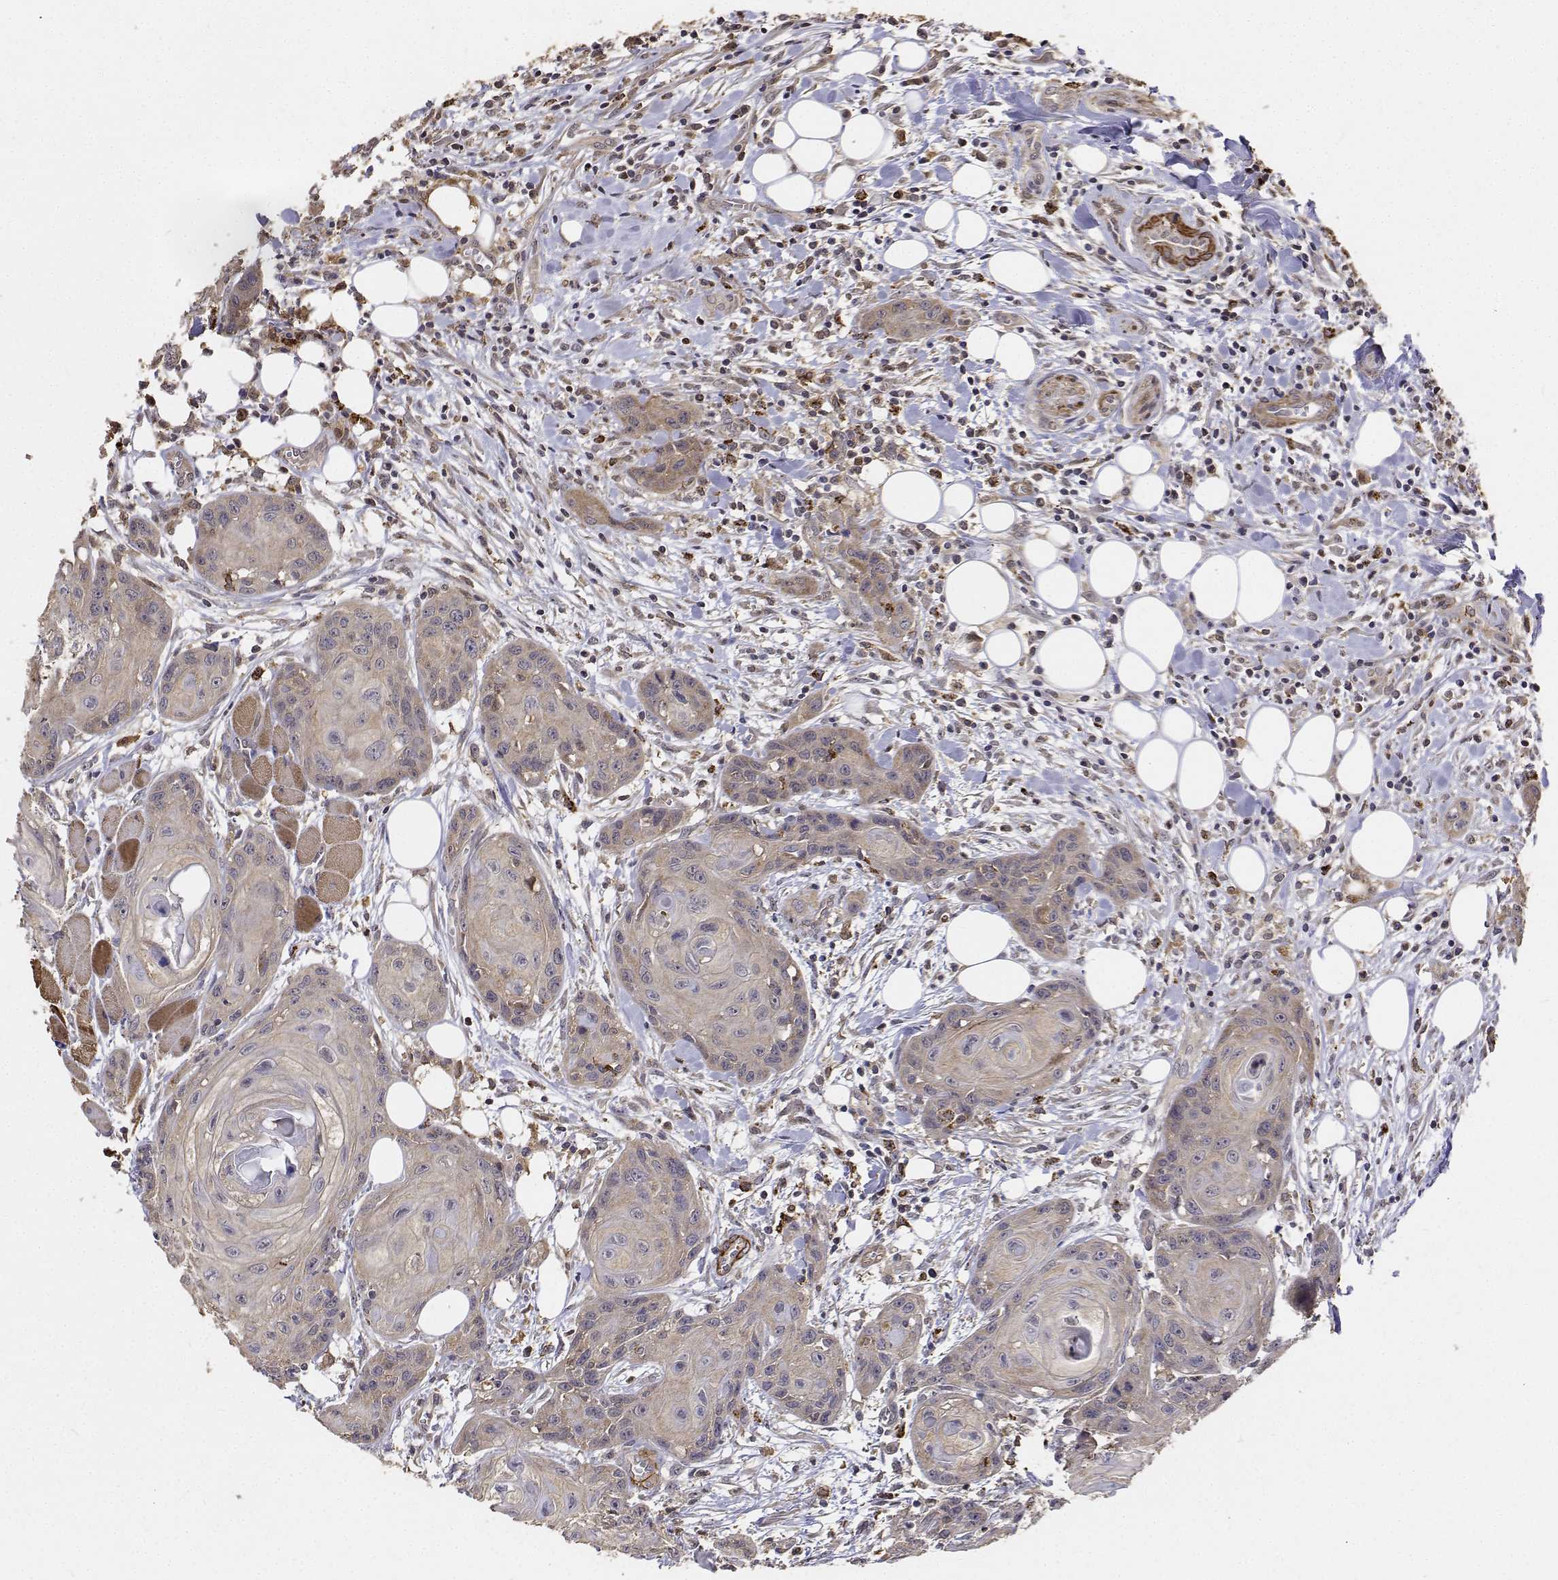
{"staining": {"intensity": "weak", "quantity": "<25%", "location": "cytoplasmic/membranous"}, "tissue": "head and neck cancer", "cell_type": "Tumor cells", "image_type": "cancer", "snomed": [{"axis": "morphology", "description": "Squamous cell carcinoma, NOS"}, {"axis": "topography", "description": "Oral tissue"}, {"axis": "topography", "description": "Head-Neck"}], "caption": "IHC image of head and neck squamous cell carcinoma stained for a protein (brown), which shows no positivity in tumor cells.", "gene": "PCID2", "patient": {"sex": "male", "age": 58}}